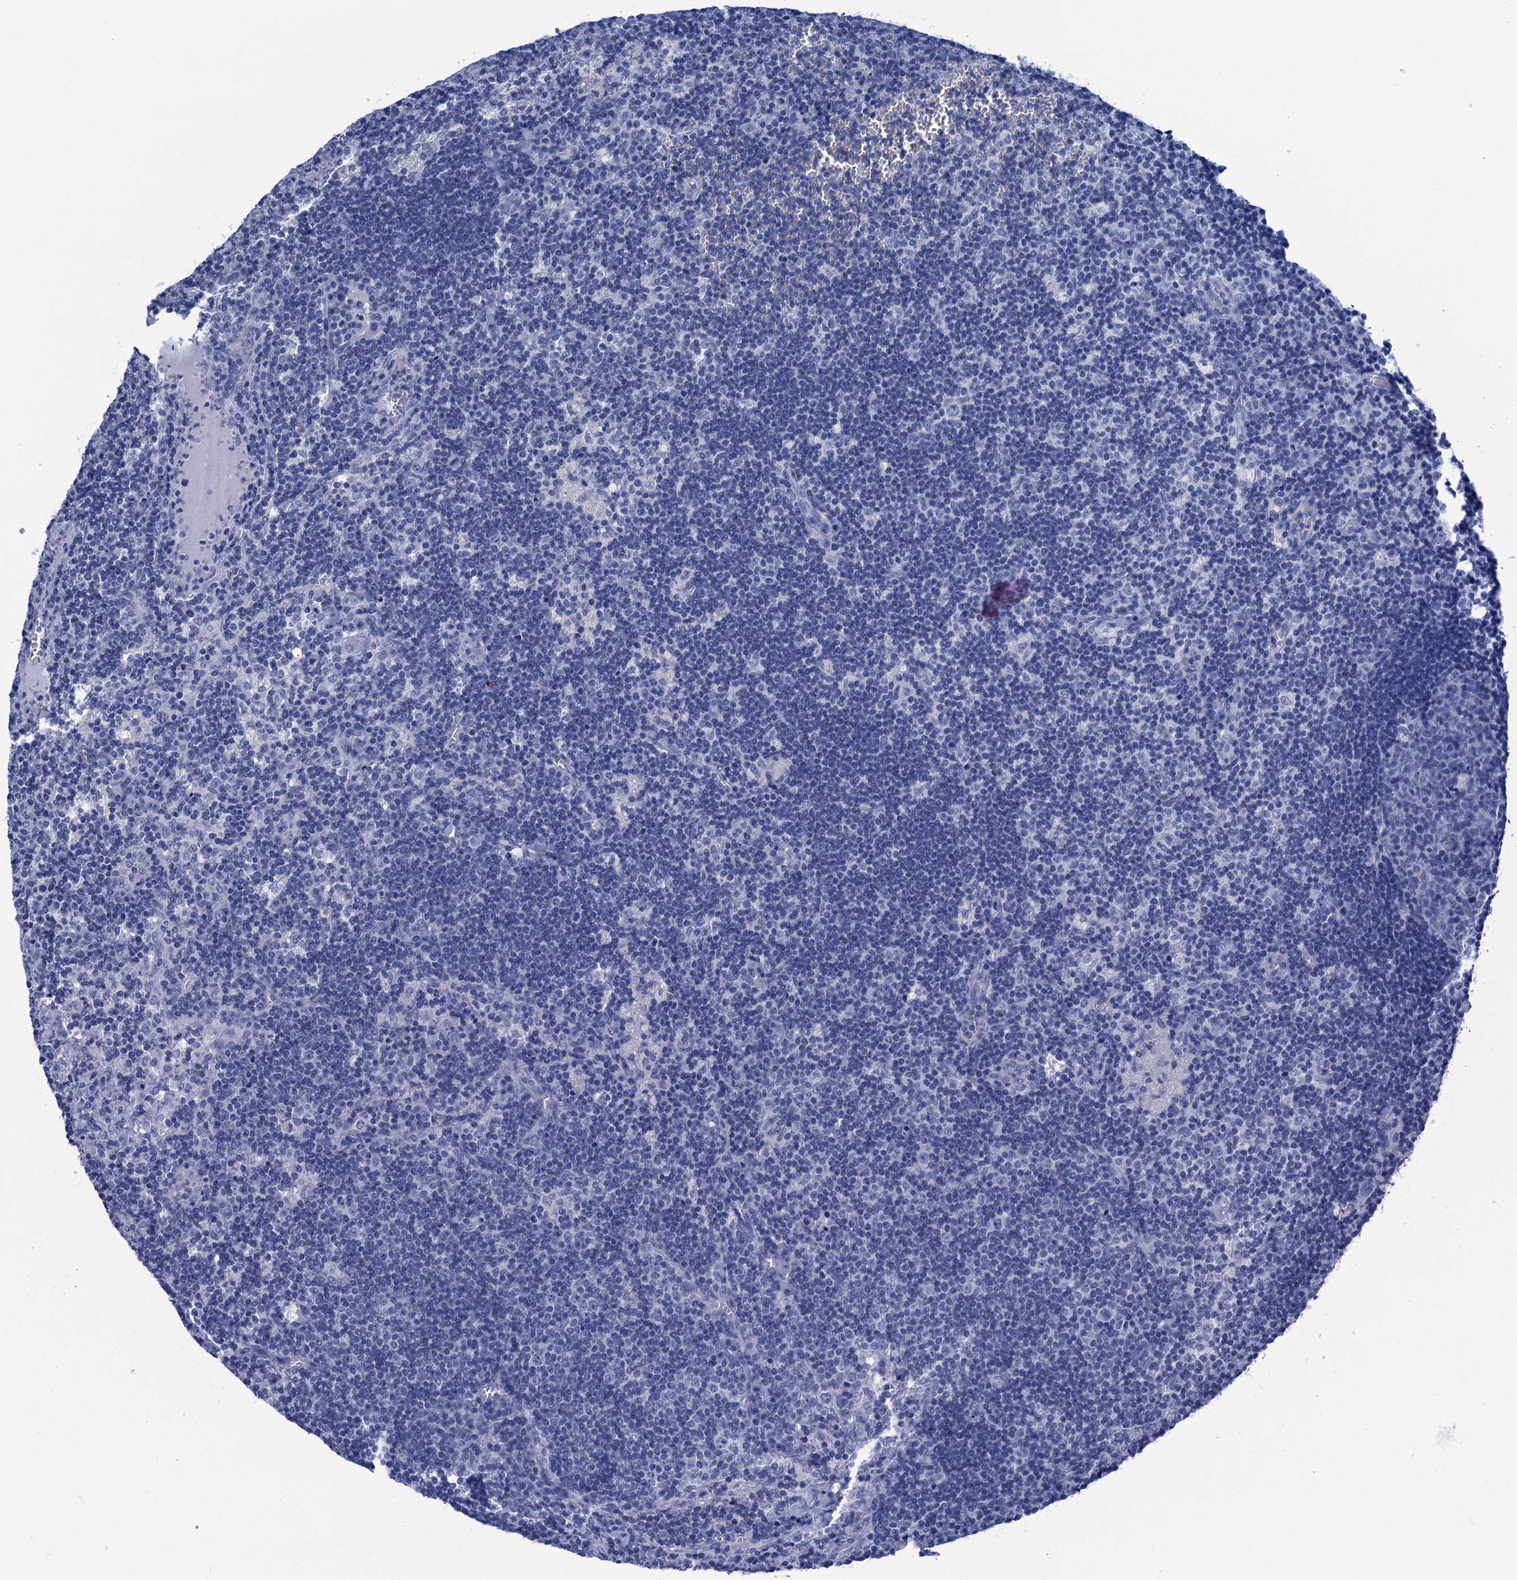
{"staining": {"intensity": "negative", "quantity": "none", "location": "none"}, "tissue": "lymph node", "cell_type": "Germinal center cells", "image_type": "normal", "snomed": [{"axis": "morphology", "description": "Normal tissue, NOS"}, {"axis": "topography", "description": "Lymph node"}], "caption": "There is no significant positivity in germinal center cells of lymph node. The staining is performed using DAB (3,3'-diaminobenzidine) brown chromogen with nuclei counter-stained in using hematoxylin.", "gene": "CALML5", "patient": {"sex": "male", "age": 58}}